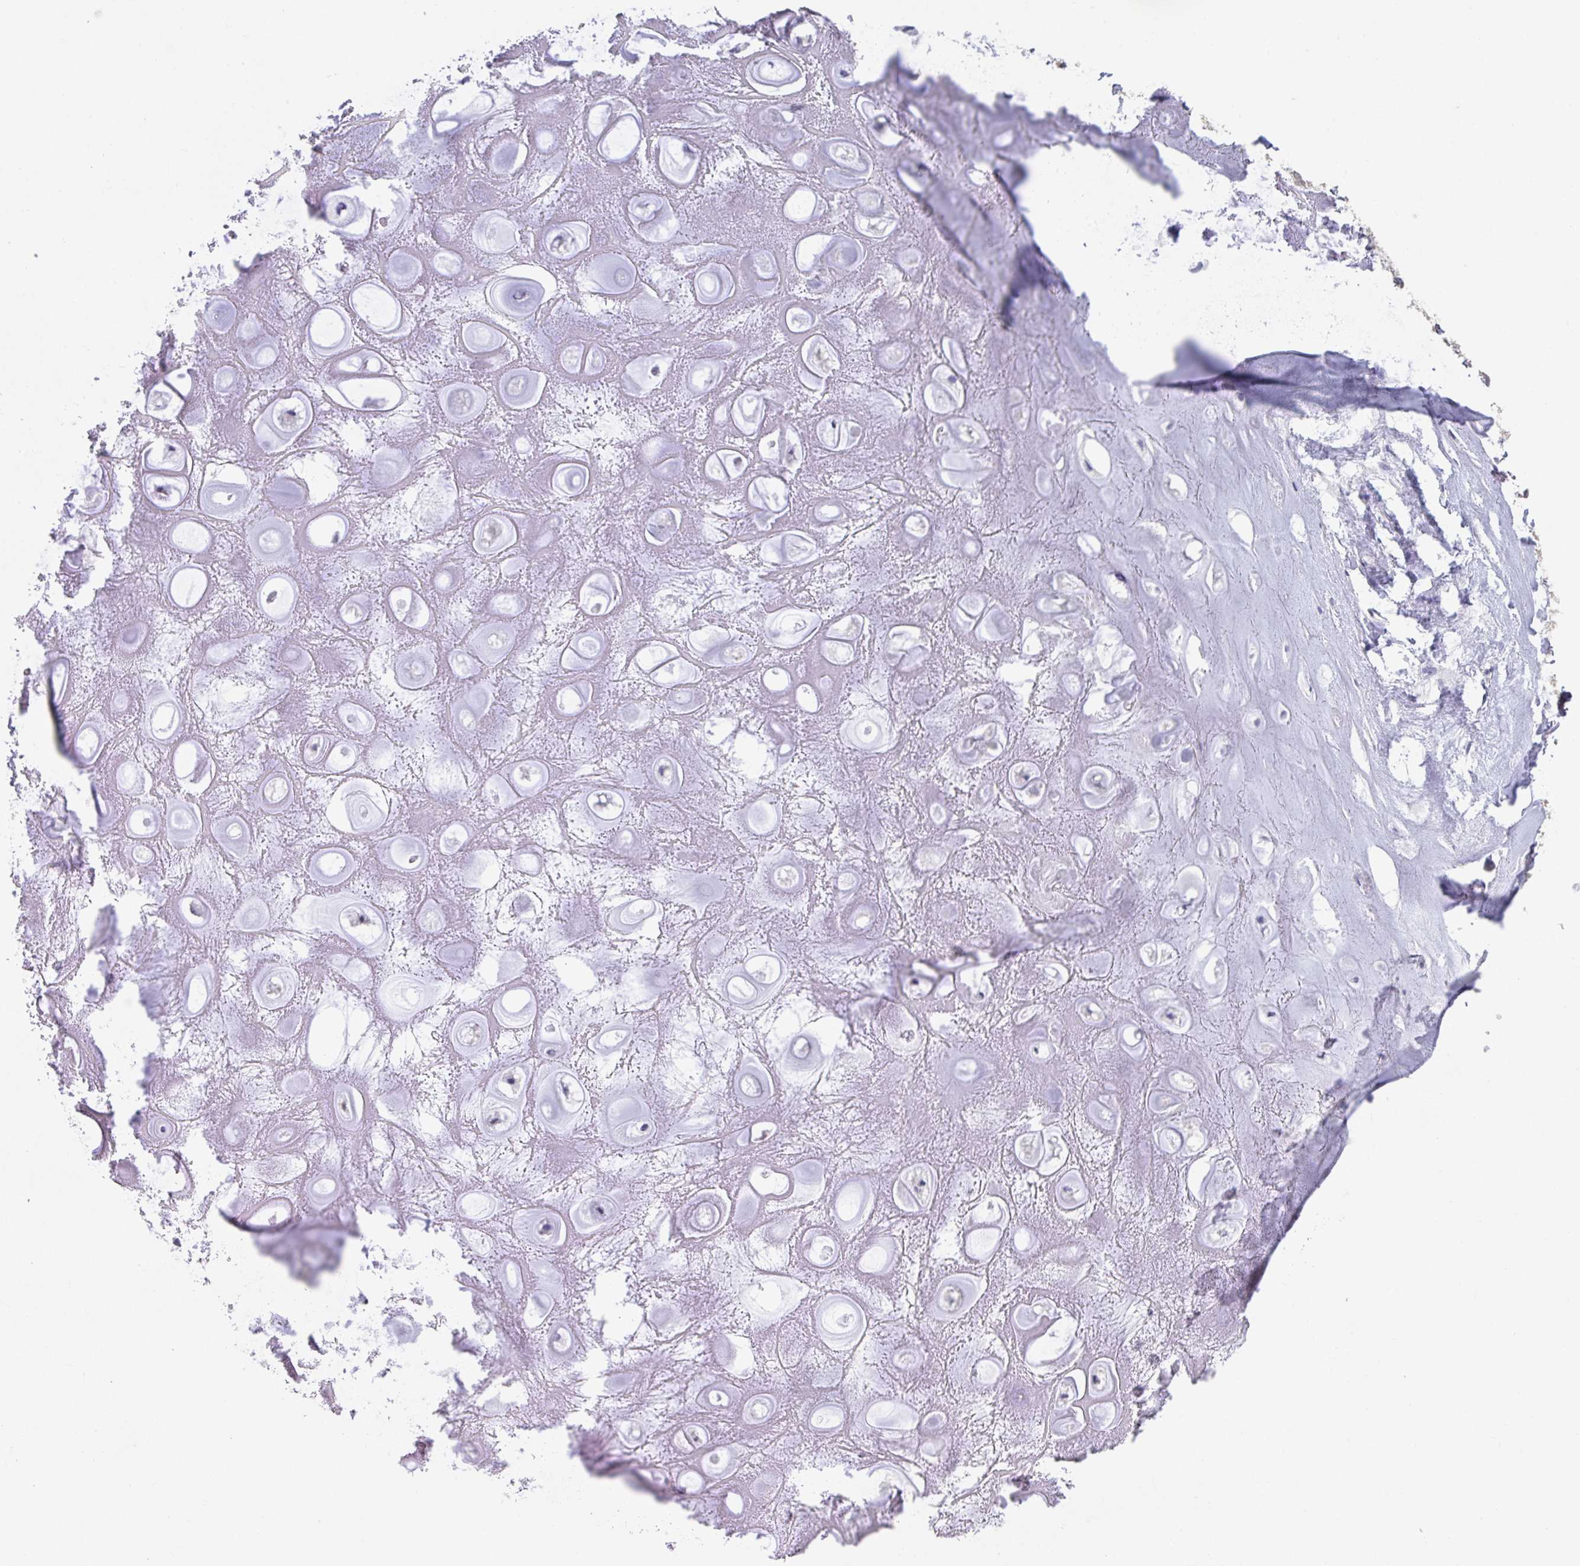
{"staining": {"intensity": "negative", "quantity": "none", "location": "none"}, "tissue": "soft tissue", "cell_type": "Chondrocytes", "image_type": "normal", "snomed": [{"axis": "morphology", "description": "Normal tissue, NOS"}, {"axis": "topography", "description": "Lymph node"}, {"axis": "topography", "description": "Cartilage tissue"}, {"axis": "topography", "description": "Nasopharynx"}], "caption": "An immunohistochemistry micrograph of unremarkable soft tissue is shown. There is no staining in chondrocytes of soft tissue.", "gene": "SLC44A4", "patient": {"sex": "male", "age": 63}}